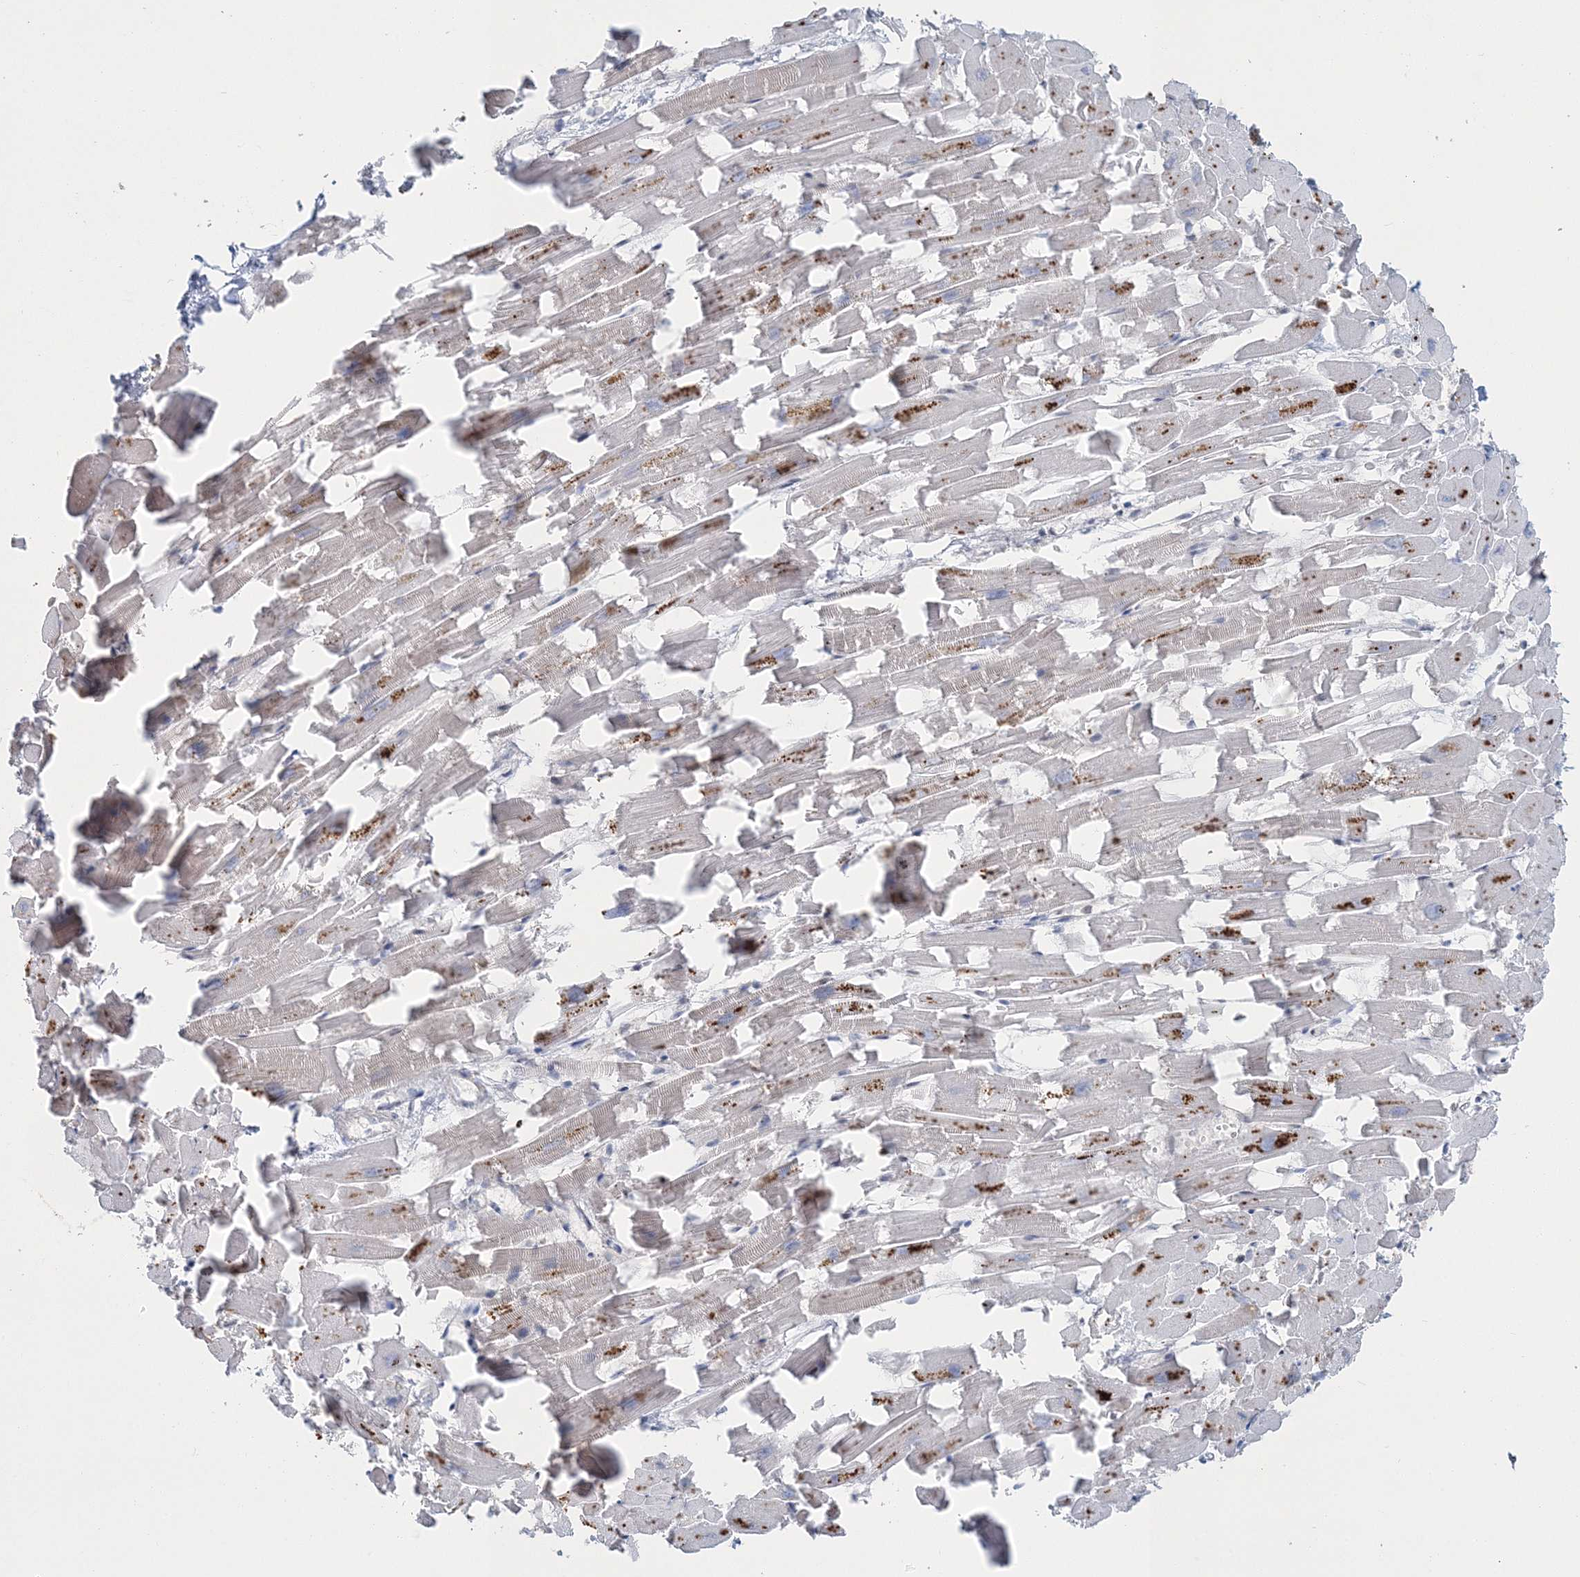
{"staining": {"intensity": "negative", "quantity": "none", "location": "none"}, "tissue": "heart muscle", "cell_type": "Cardiomyocytes", "image_type": "normal", "snomed": [{"axis": "morphology", "description": "Normal tissue, NOS"}, {"axis": "topography", "description": "Heart"}], "caption": "Immunohistochemical staining of benign human heart muscle exhibits no significant expression in cardiomyocytes. (Stains: DAB IHC with hematoxylin counter stain, Microscopy: brightfield microscopy at high magnification).", "gene": "PDS5A", "patient": {"sex": "female", "age": 64}}